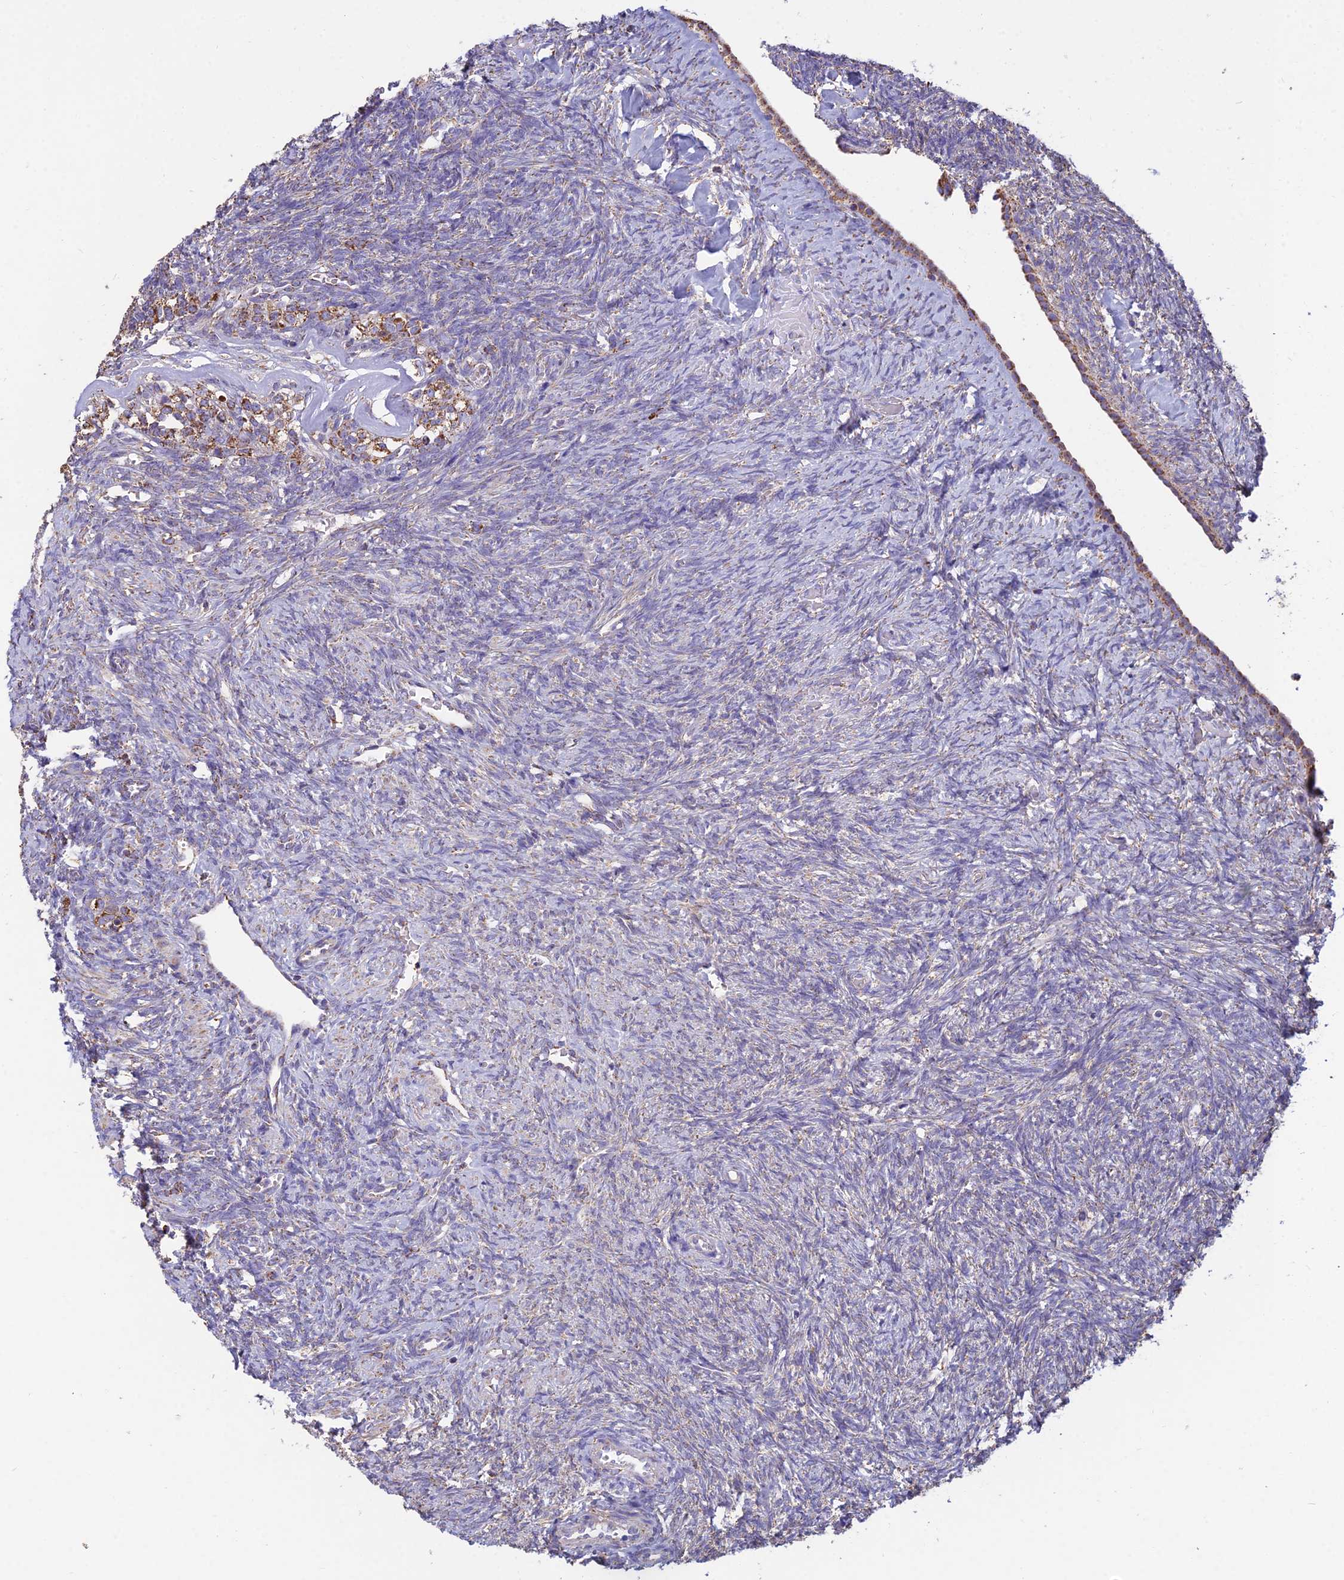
{"staining": {"intensity": "moderate", "quantity": ">75%", "location": "cytoplasmic/membranous"}, "tissue": "ovary", "cell_type": "Follicle cells", "image_type": "normal", "snomed": [{"axis": "morphology", "description": "Normal tissue, NOS"}, {"axis": "topography", "description": "Ovary"}], "caption": "Moderate cytoplasmic/membranous staining is seen in approximately >75% of follicle cells in unremarkable ovary. (IHC, brightfield microscopy, high magnification).", "gene": "OR2W3", "patient": {"sex": "female", "age": 41}}